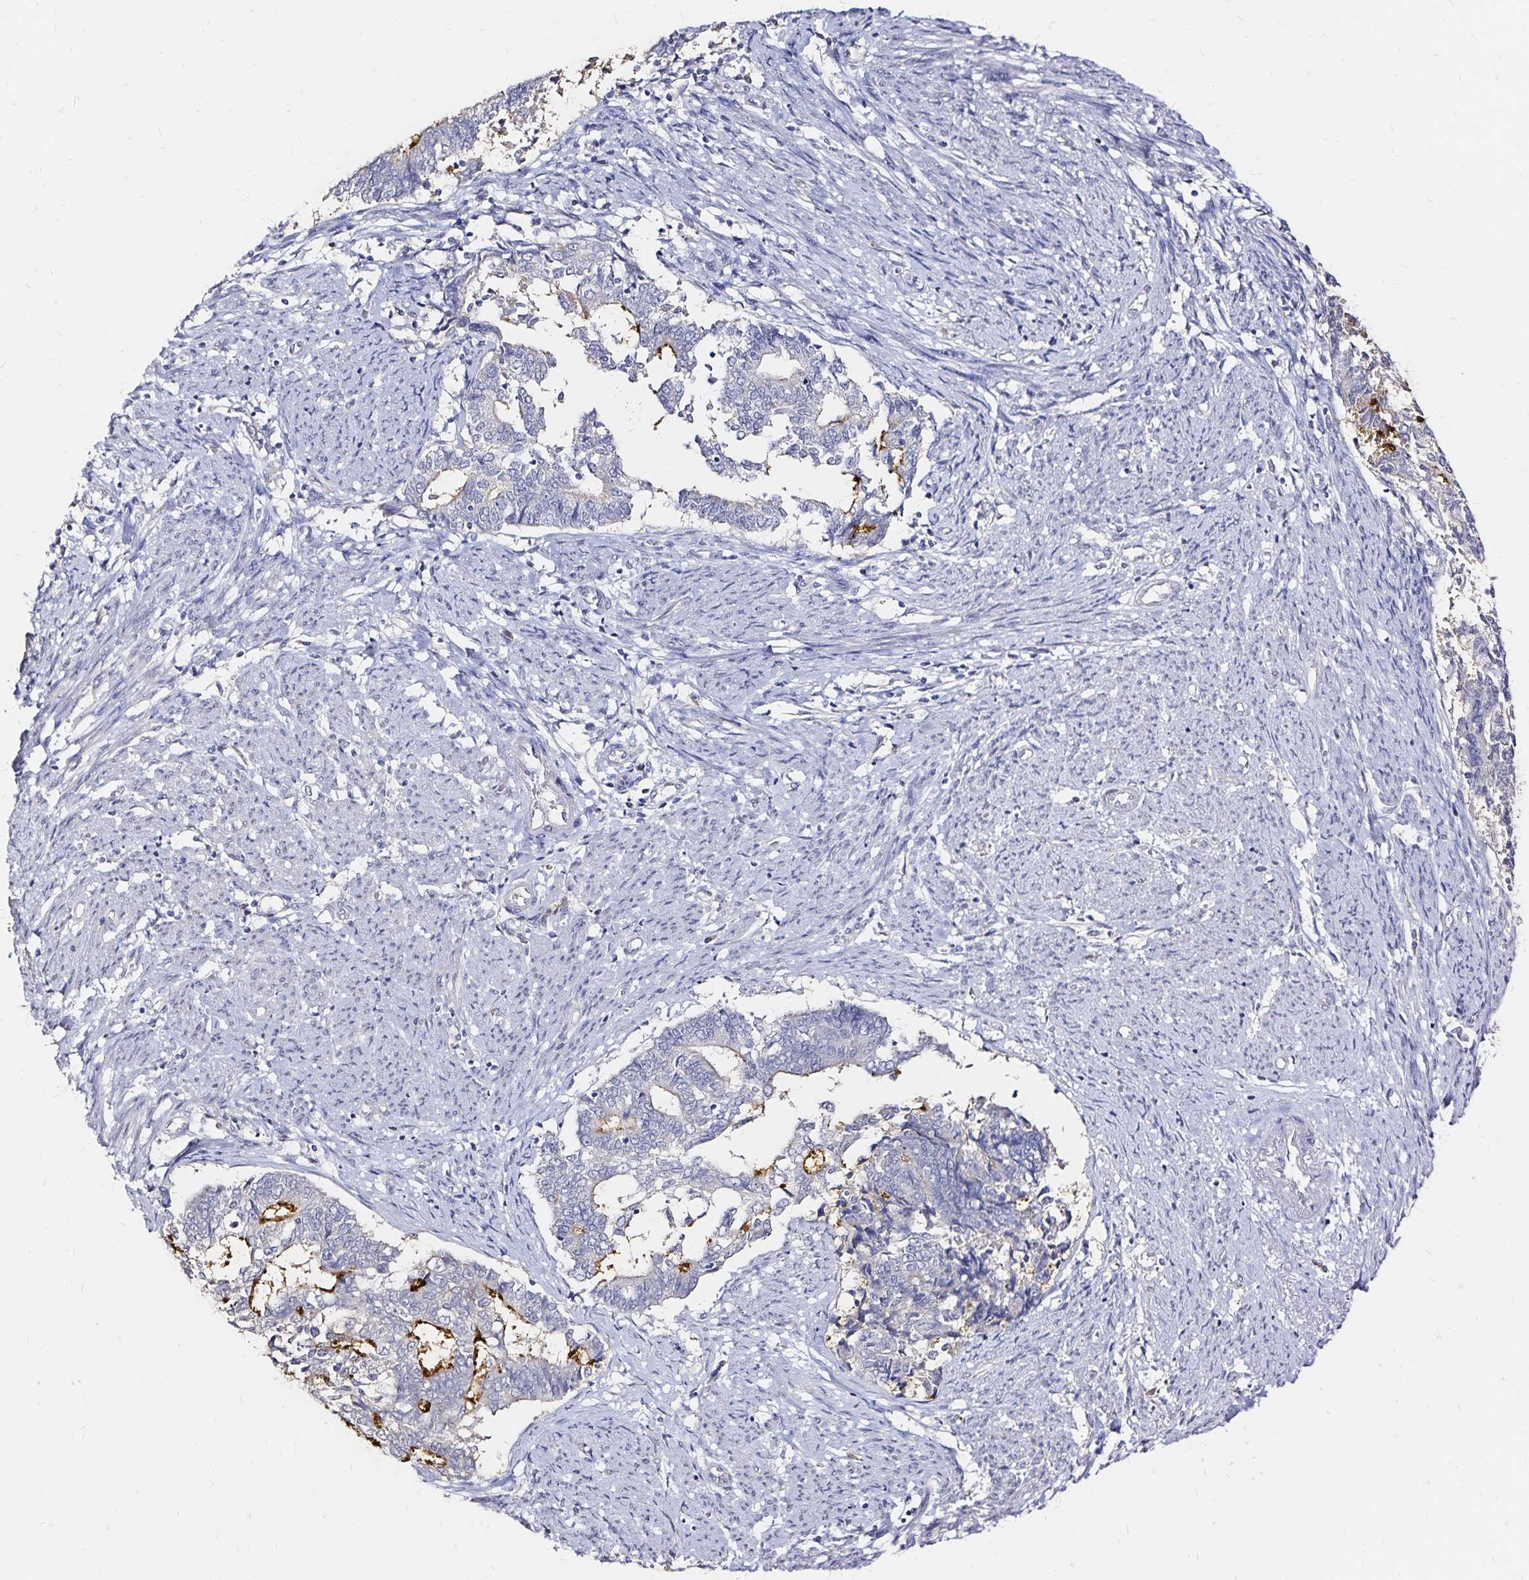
{"staining": {"intensity": "moderate", "quantity": "<25%", "location": "cytoplasmic/membranous"}, "tissue": "endometrial cancer", "cell_type": "Tumor cells", "image_type": "cancer", "snomed": [{"axis": "morphology", "description": "Adenocarcinoma, NOS"}, {"axis": "topography", "description": "Endometrium"}], "caption": "Tumor cells show low levels of moderate cytoplasmic/membranous staining in approximately <25% of cells in endometrial cancer (adenocarcinoma).", "gene": "SLC5A1", "patient": {"sex": "female", "age": 65}}